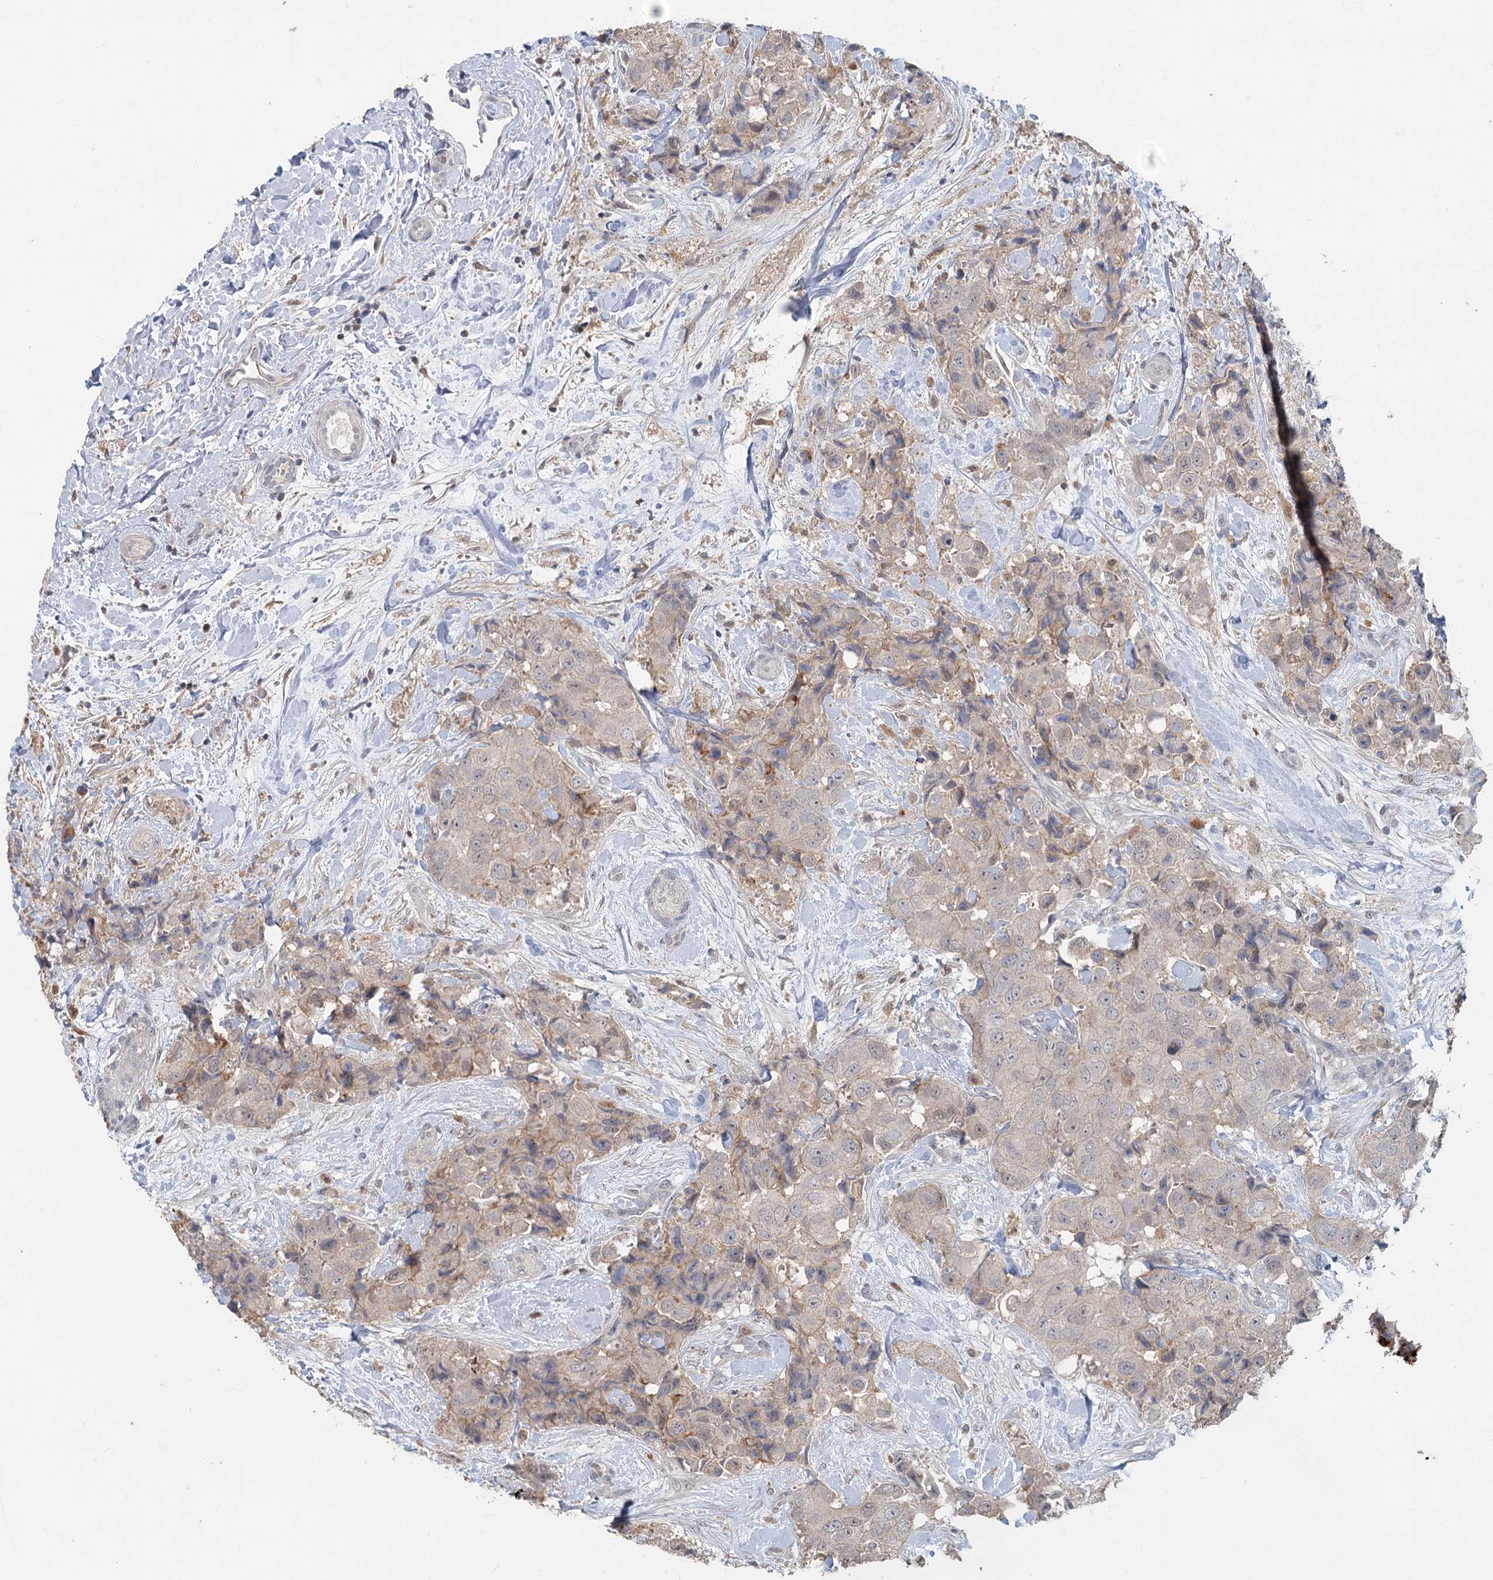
{"staining": {"intensity": "weak", "quantity": "<25%", "location": "cytoplasmic/membranous"}, "tissue": "breast cancer", "cell_type": "Tumor cells", "image_type": "cancer", "snomed": [{"axis": "morphology", "description": "Duct carcinoma"}, {"axis": "topography", "description": "Breast"}], "caption": "Image shows no significant protein expression in tumor cells of breast cancer.", "gene": "ADK", "patient": {"sex": "female", "age": 62}}